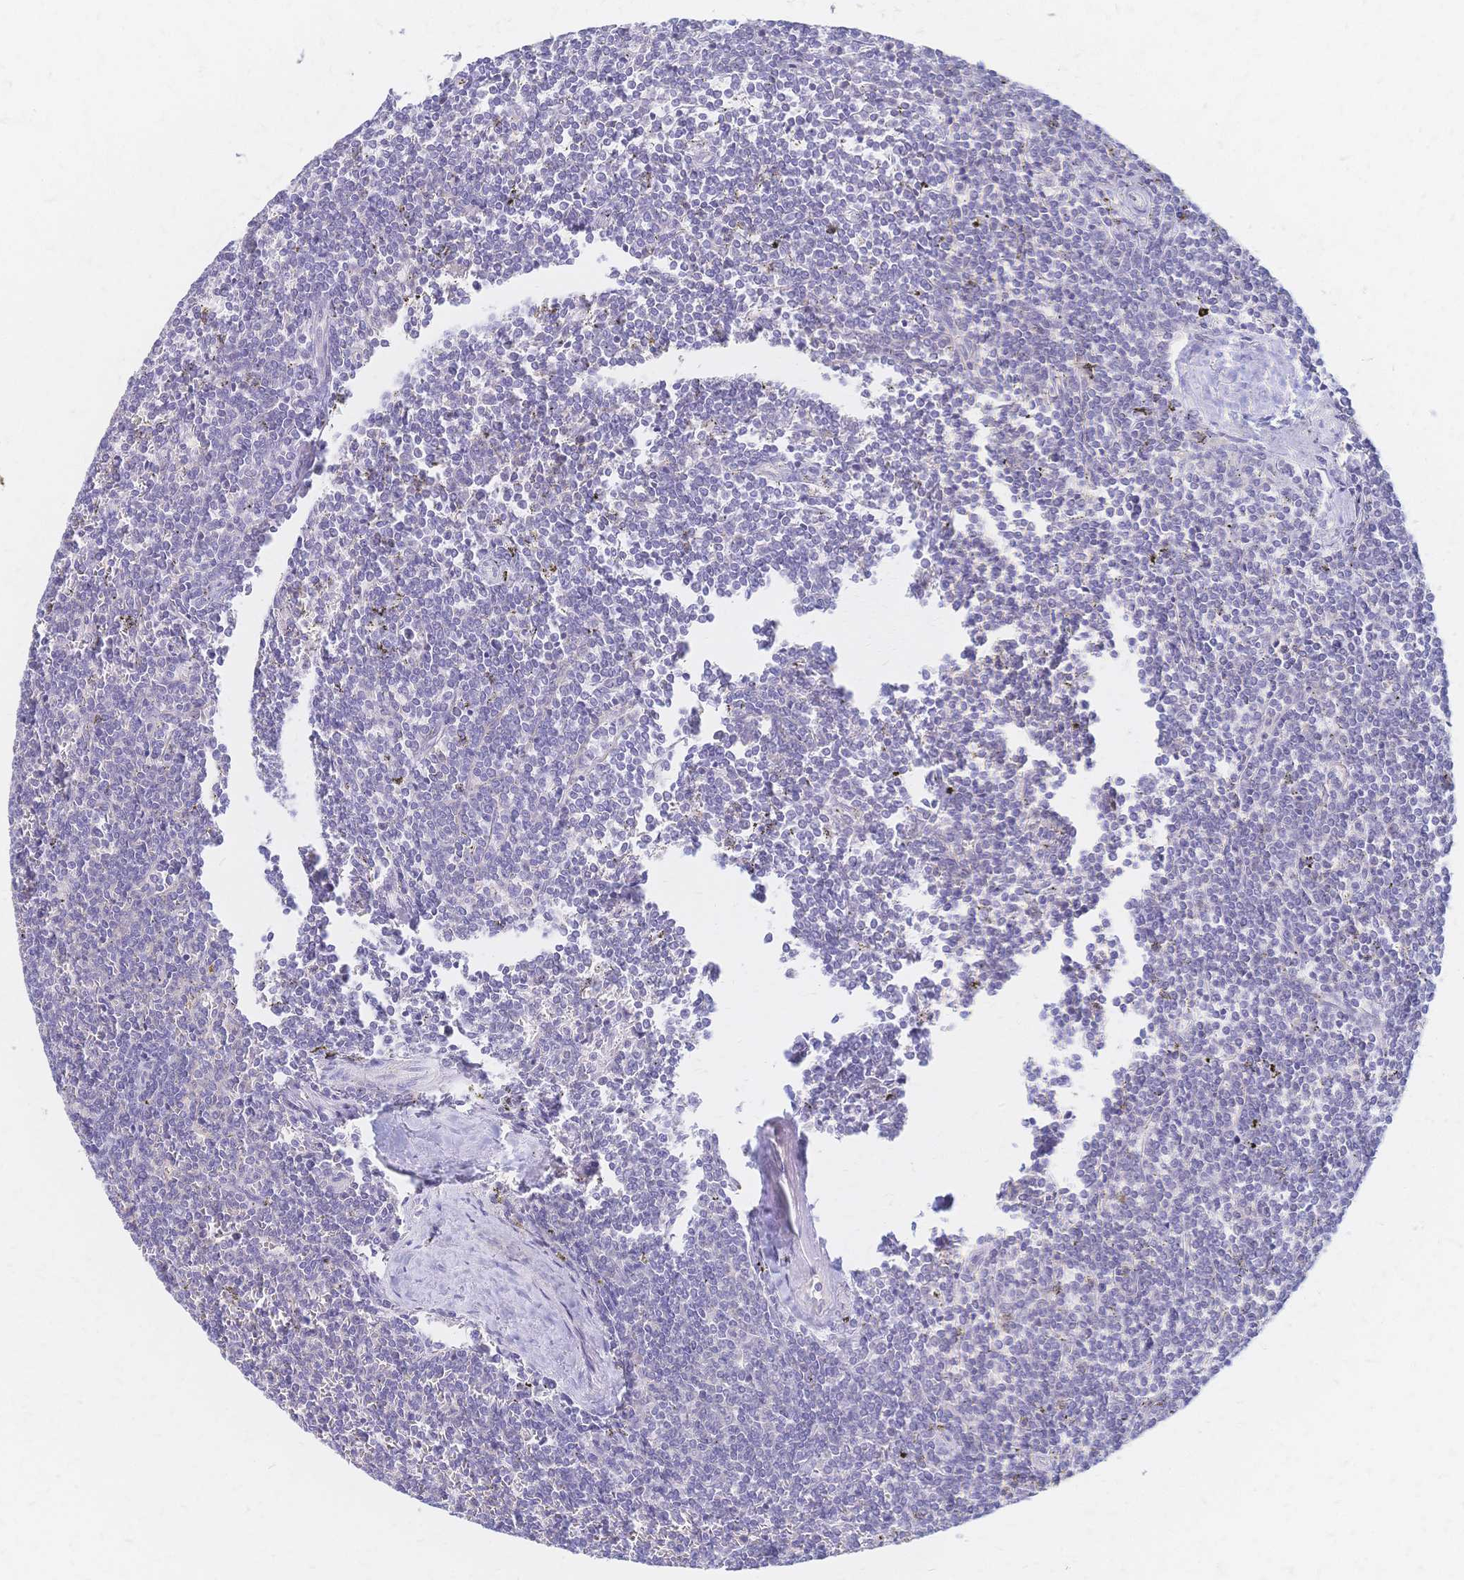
{"staining": {"intensity": "negative", "quantity": "none", "location": "none"}, "tissue": "lymphoma", "cell_type": "Tumor cells", "image_type": "cancer", "snomed": [{"axis": "morphology", "description": "Malignant lymphoma, non-Hodgkin's type, Low grade"}, {"axis": "topography", "description": "Spleen"}], "caption": "High magnification brightfield microscopy of lymphoma stained with DAB (3,3'-diaminobenzidine) (brown) and counterstained with hematoxylin (blue): tumor cells show no significant staining.", "gene": "CYB5A", "patient": {"sex": "male", "age": 78}}